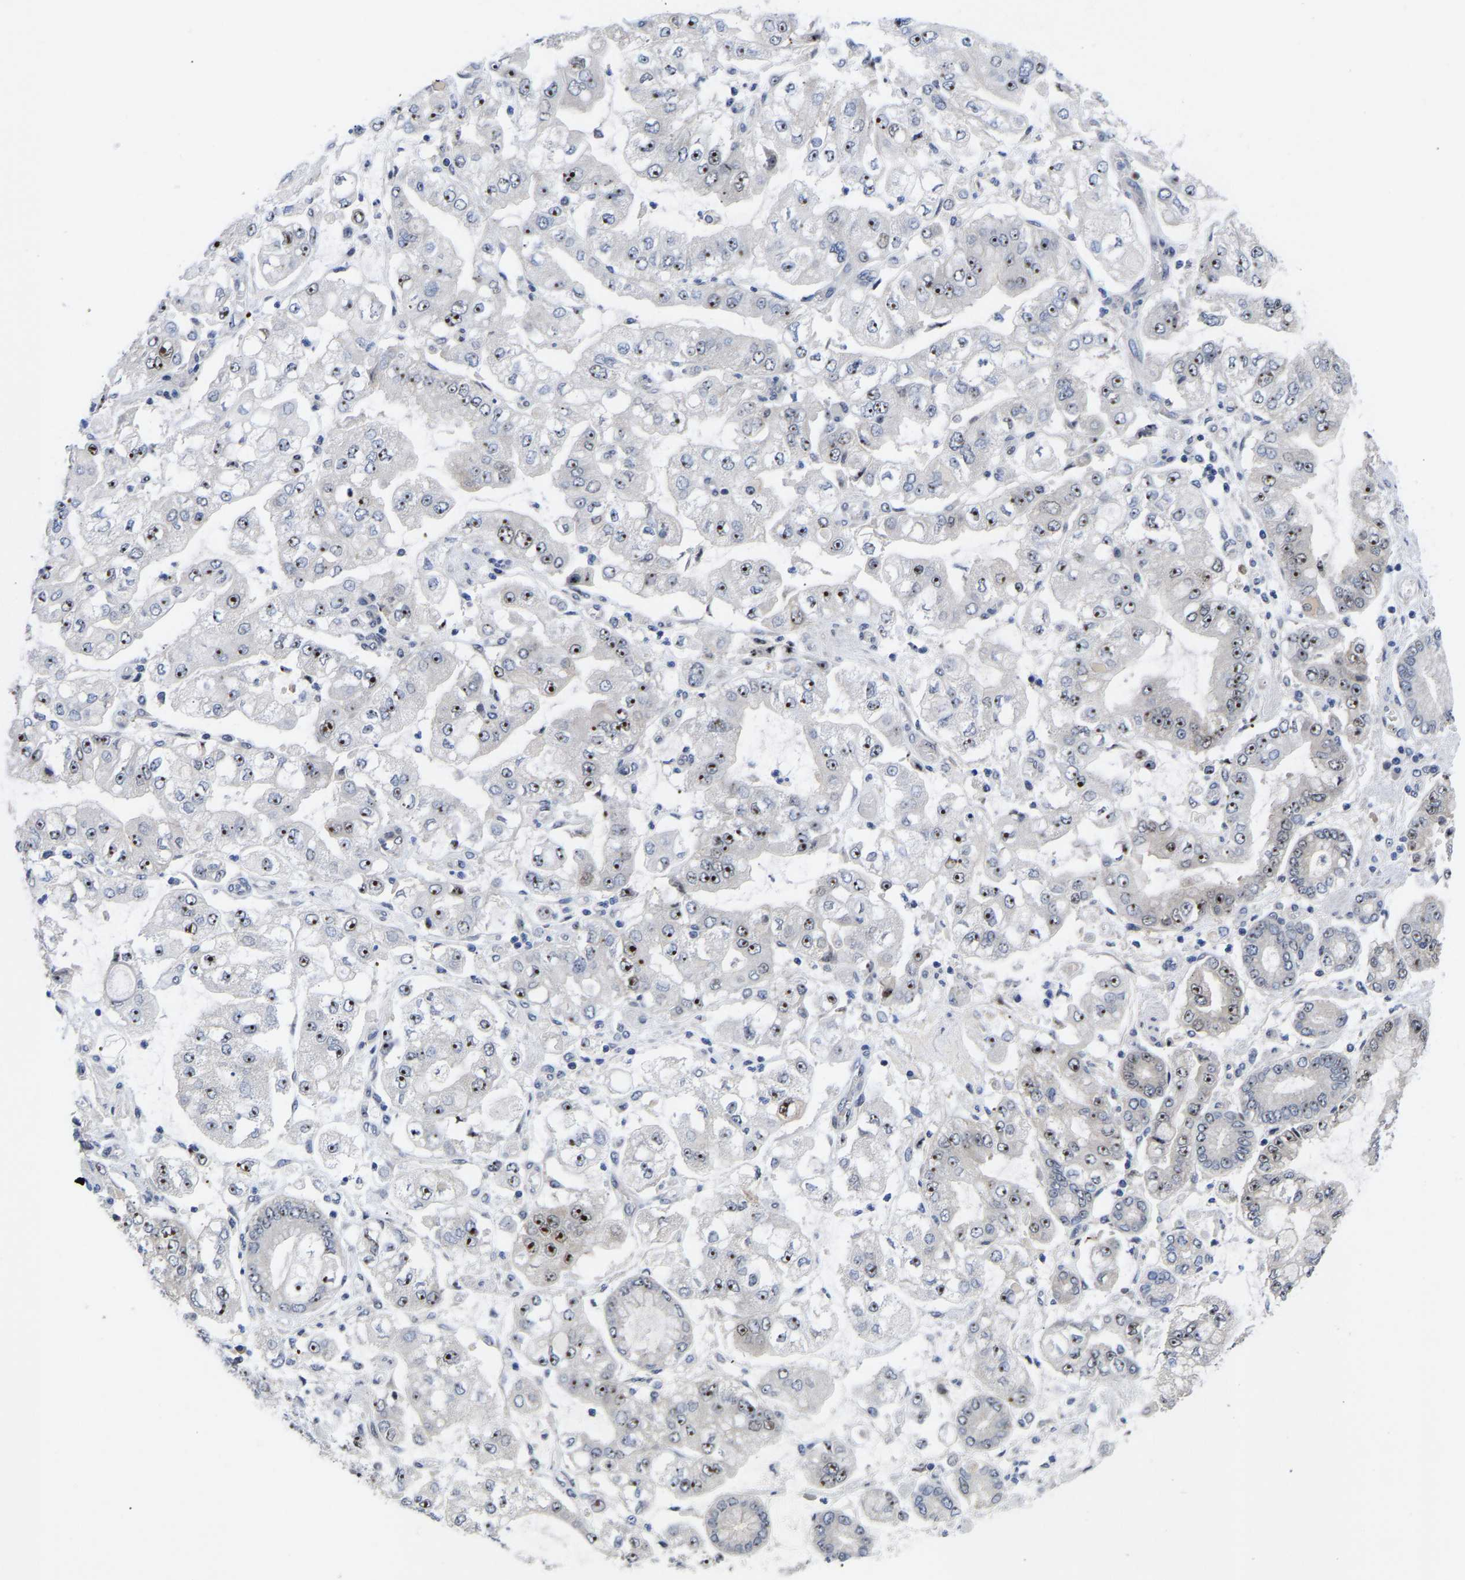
{"staining": {"intensity": "moderate", "quantity": "25%-75%", "location": "nuclear"}, "tissue": "stomach cancer", "cell_type": "Tumor cells", "image_type": "cancer", "snomed": [{"axis": "morphology", "description": "Adenocarcinoma, NOS"}, {"axis": "topography", "description": "Stomach"}], "caption": "Stomach cancer stained with DAB immunohistochemistry displays medium levels of moderate nuclear positivity in approximately 25%-75% of tumor cells.", "gene": "NLE1", "patient": {"sex": "male", "age": 76}}